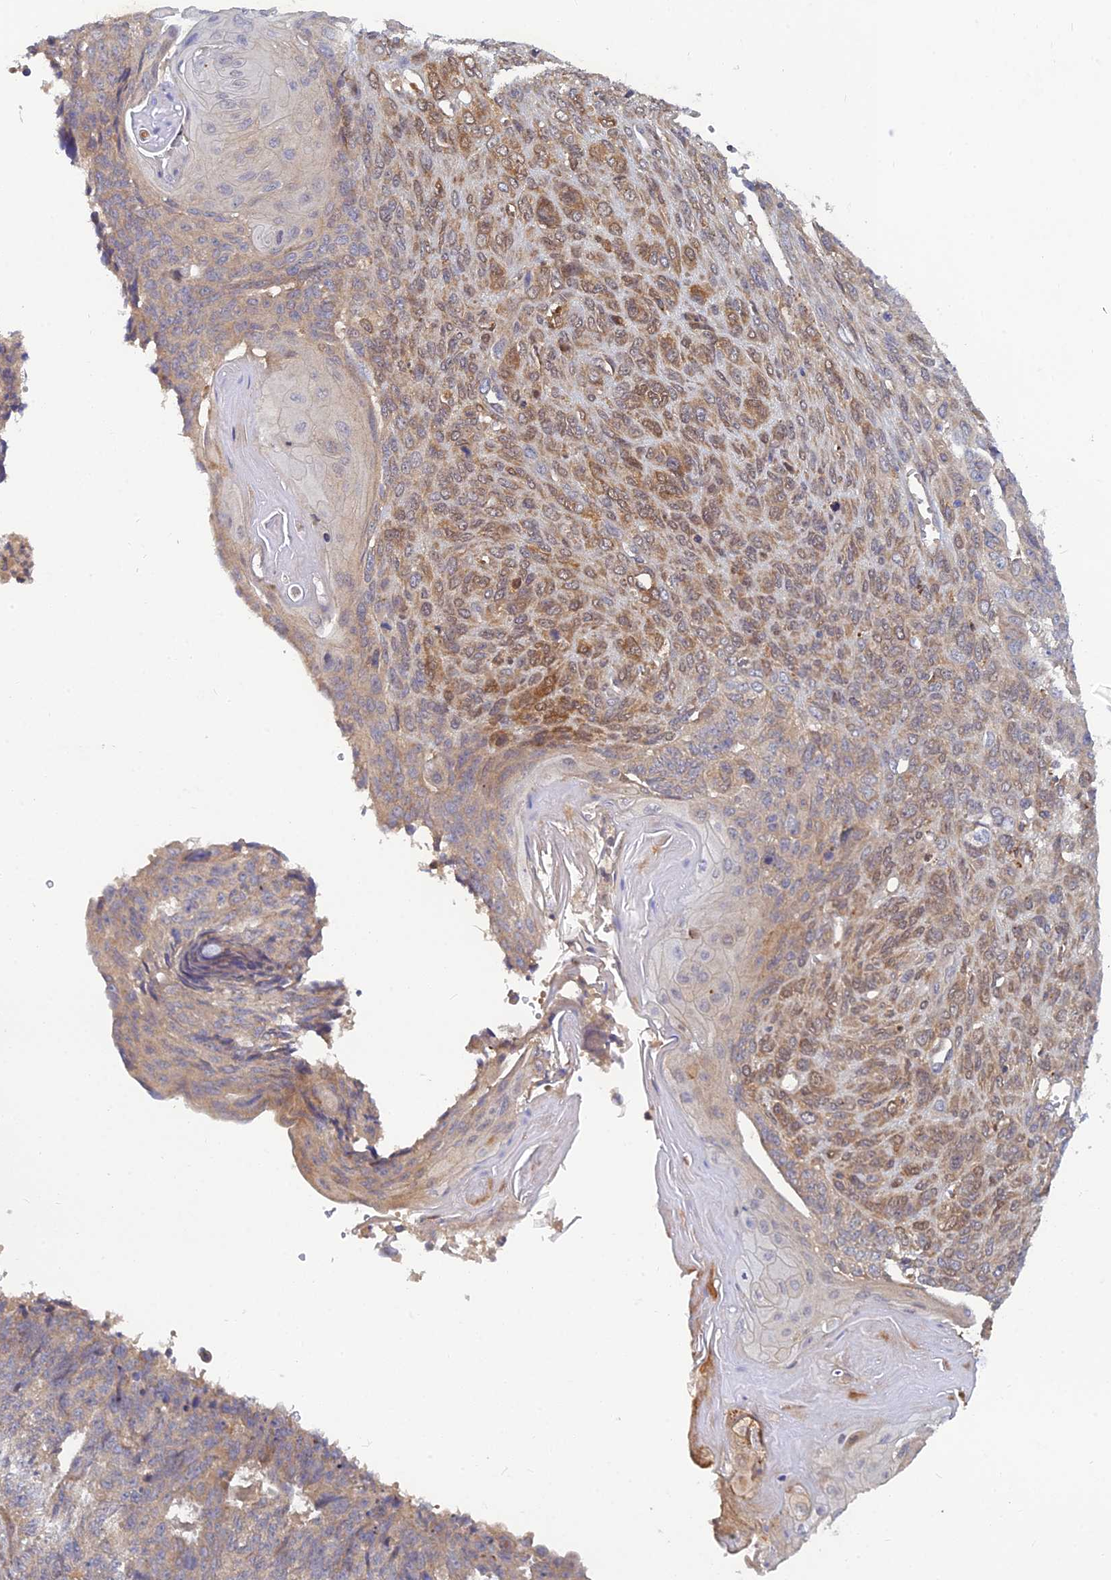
{"staining": {"intensity": "weak", "quantity": "<25%", "location": "cytoplasmic/membranous"}, "tissue": "endometrial cancer", "cell_type": "Tumor cells", "image_type": "cancer", "snomed": [{"axis": "morphology", "description": "Adenocarcinoma, NOS"}, {"axis": "topography", "description": "Endometrium"}], "caption": "This is an IHC histopathology image of human adenocarcinoma (endometrial). There is no positivity in tumor cells.", "gene": "FAM151B", "patient": {"sex": "female", "age": 32}}